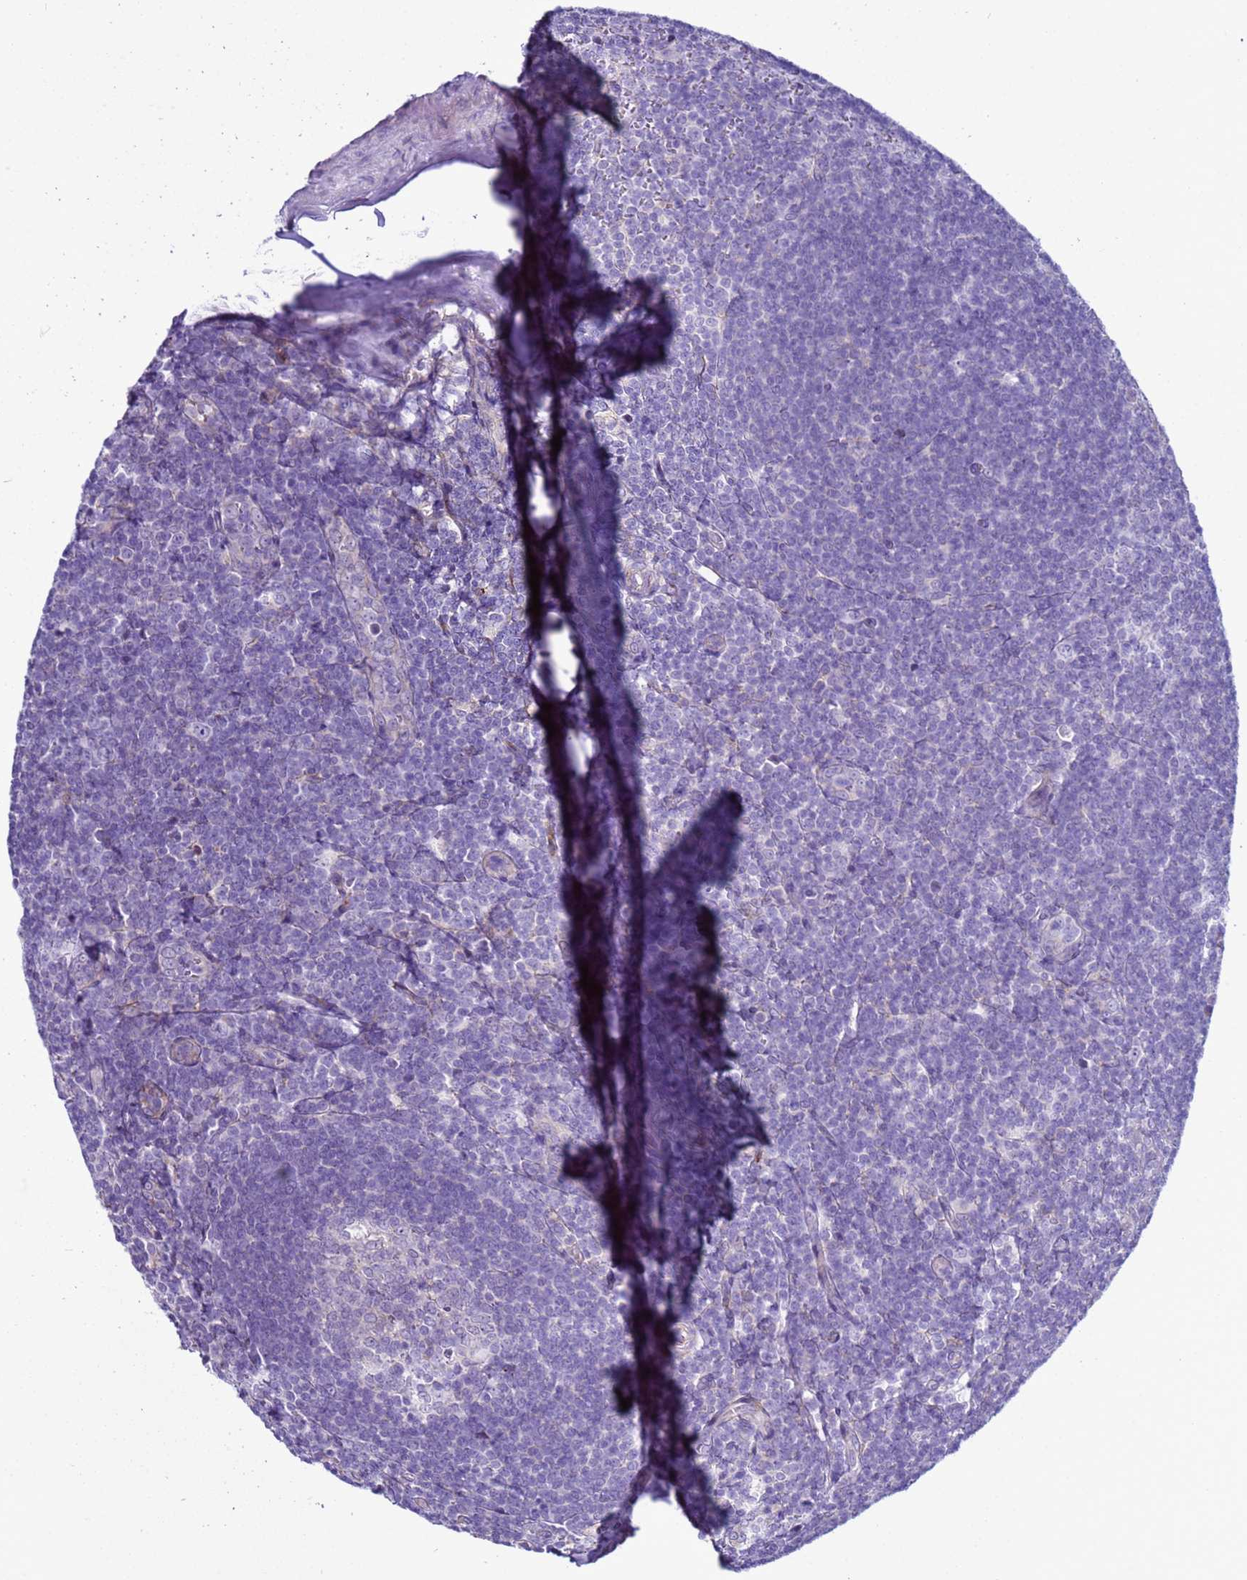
{"staining": {"intensity": "negative", "quantity": "none", "location": "none"}, "tissue": "tonsil", "cell_type": "Germinal center cells", "image_type": "normal", "snomed": [{"axis": "morphology", "description": "Normal tissue, NOS"}, {"axis": "topography", "description": "Tonsil"}], "caption": "A high-resolution image shows IHC staining of benign tonsil, which exhibits no significant staining in germinal center cells. (IHC, brightfield microscopy, high magnification).", "gene": "ABHD17B", "patient": {"sex": "male", "age": 27}}